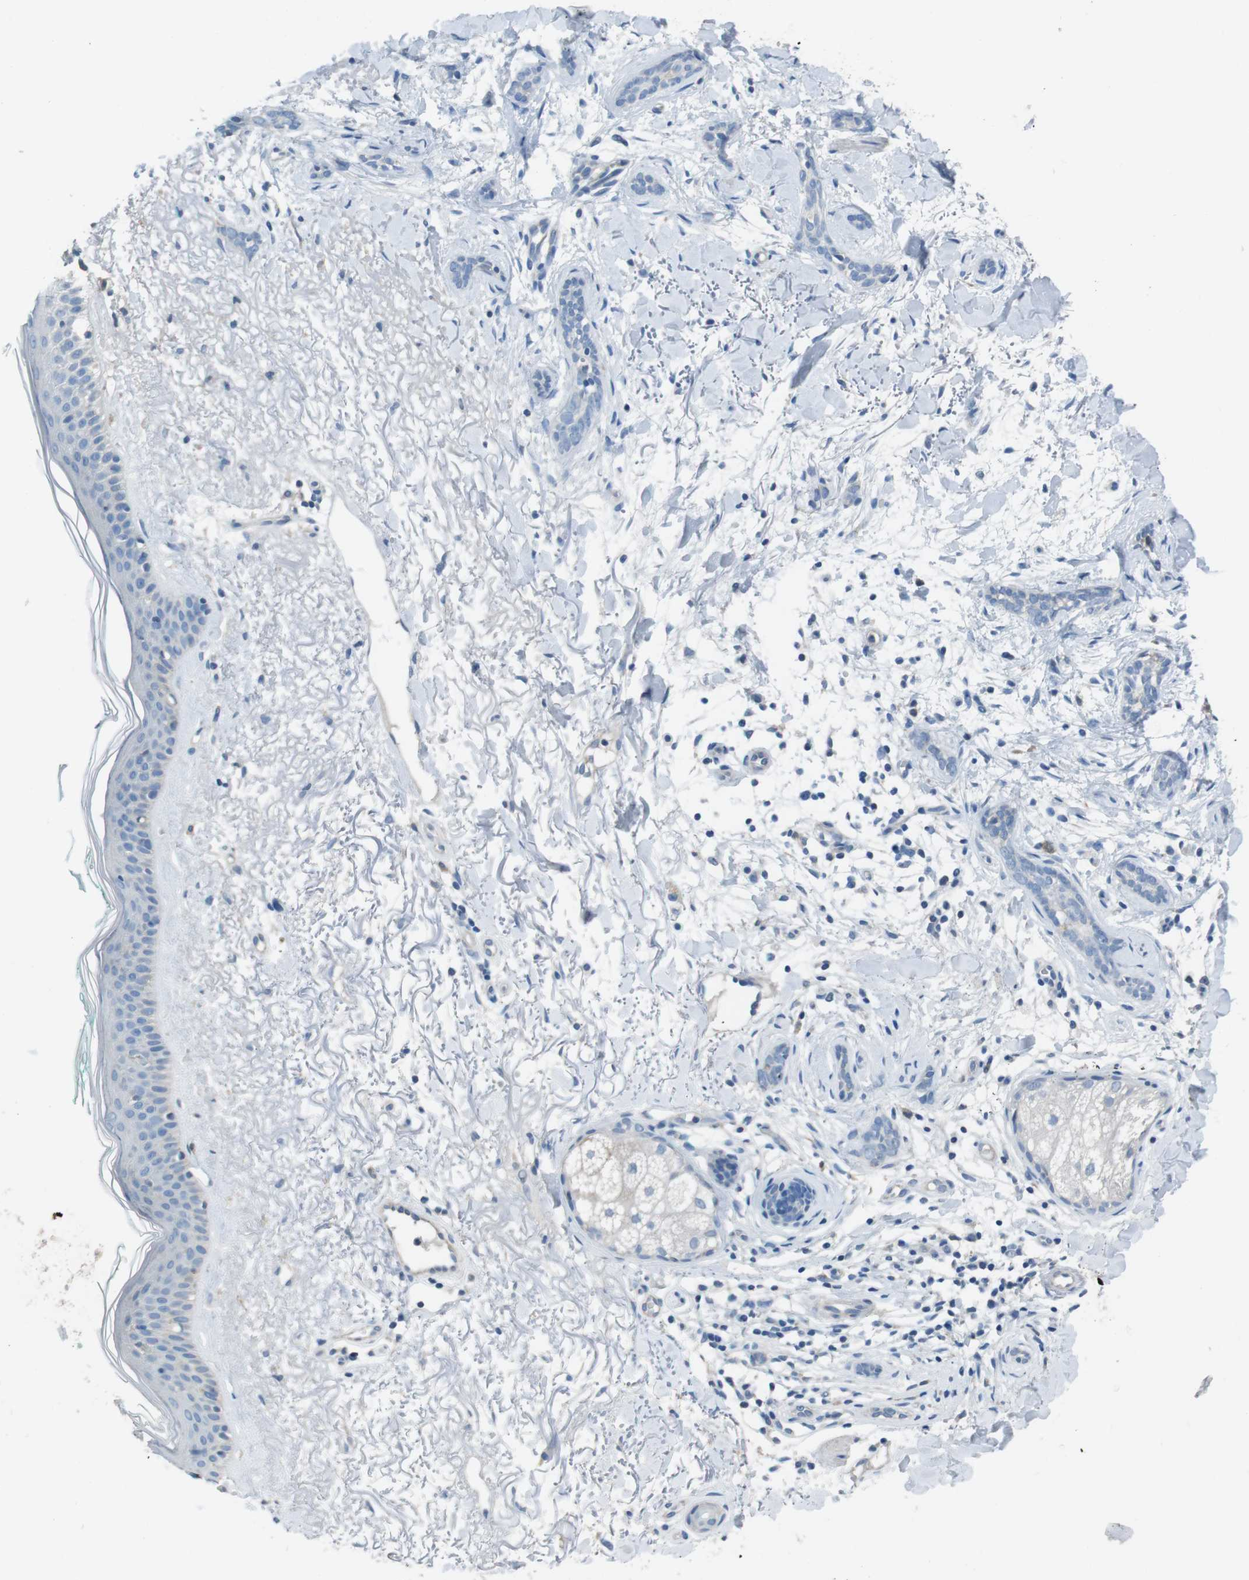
{"staining": {"intensity": "negative", "quantity": "none", "location": "none"}, "tissue": "skin cancer", "cell_type": "Tumor cells", "image_type": "cancer", "snomed": [{"axis": "morphology", "description": "Basal cell carcinoma"}, {"axis": "morphology", "description": "Adnexal tumor, benign"}, {"axis": "topography", "description": "Skin"}], "caption": "IHC micrograph of neoplastic tissue: human skin cancer (basal cell carcinoma) stained with DAB (3,3'-diaminobenzidine) shows no significant protein positivity in tumor cells.", "gene": "CYP2C8", "patient": {"sex": "female", "age": 42}}